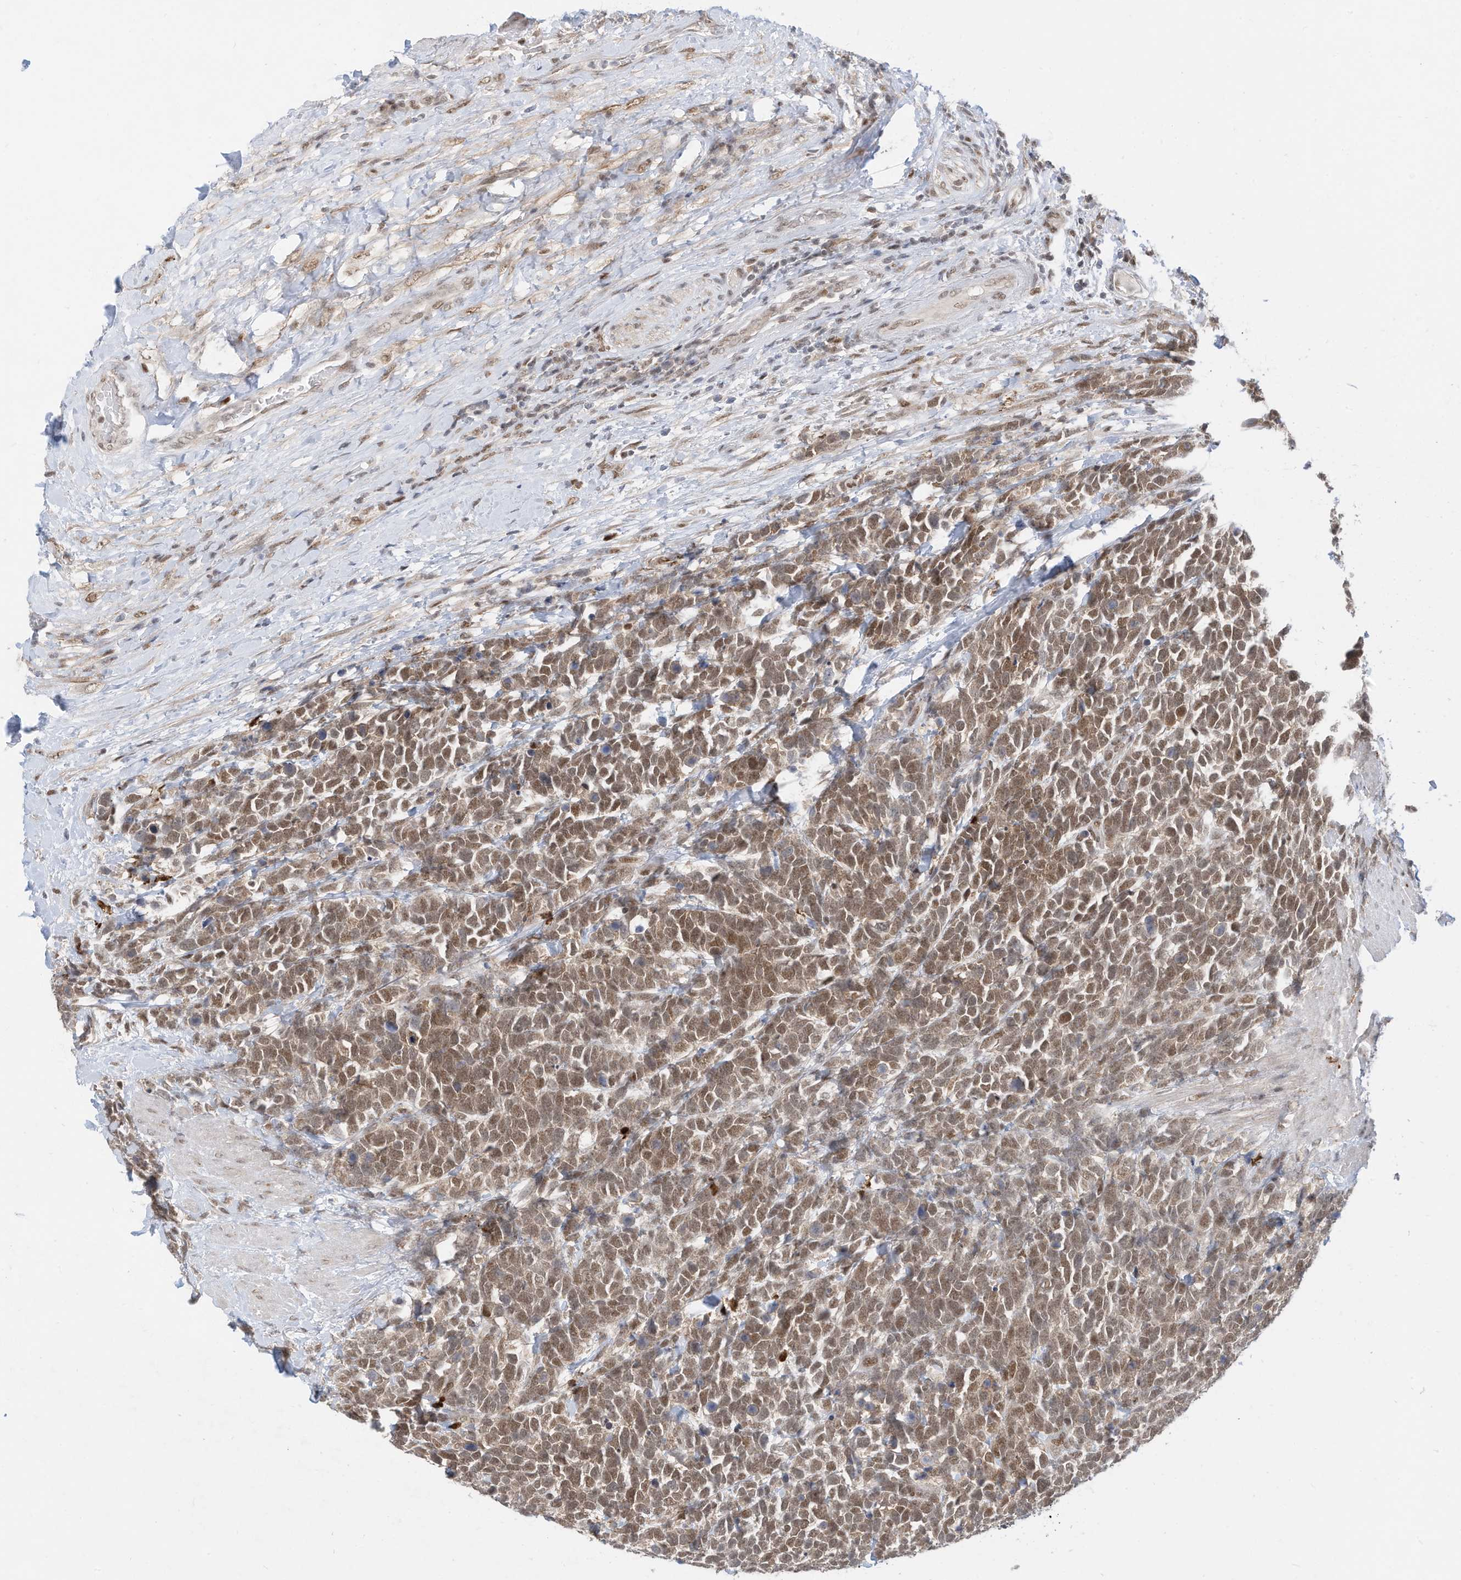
{"staining": {"intensity": "moderate", "quantity": ">75%", "location": "nuclear"}, "tissue": "urothelial cancer", "cell_type": "Tumor cells", "image_type": "cancer", "snomed": [{"axis": "morphology", "description": "Urothelial carcinoma, High grade"}, {"axis": "topography", "description": "Urinary bladder"}], "caption": "Immunohistochemistry (IHC) micrograph of neoplastic tissue: urothelial cancer stained using immunohistochemistry displays medium levels of moderate protein expression localized specifically in the nuclear of tumor cells, appearing as a nuclear brown color.", "gene": "OGT", "patient": {"sex": "female", "age": 82}}